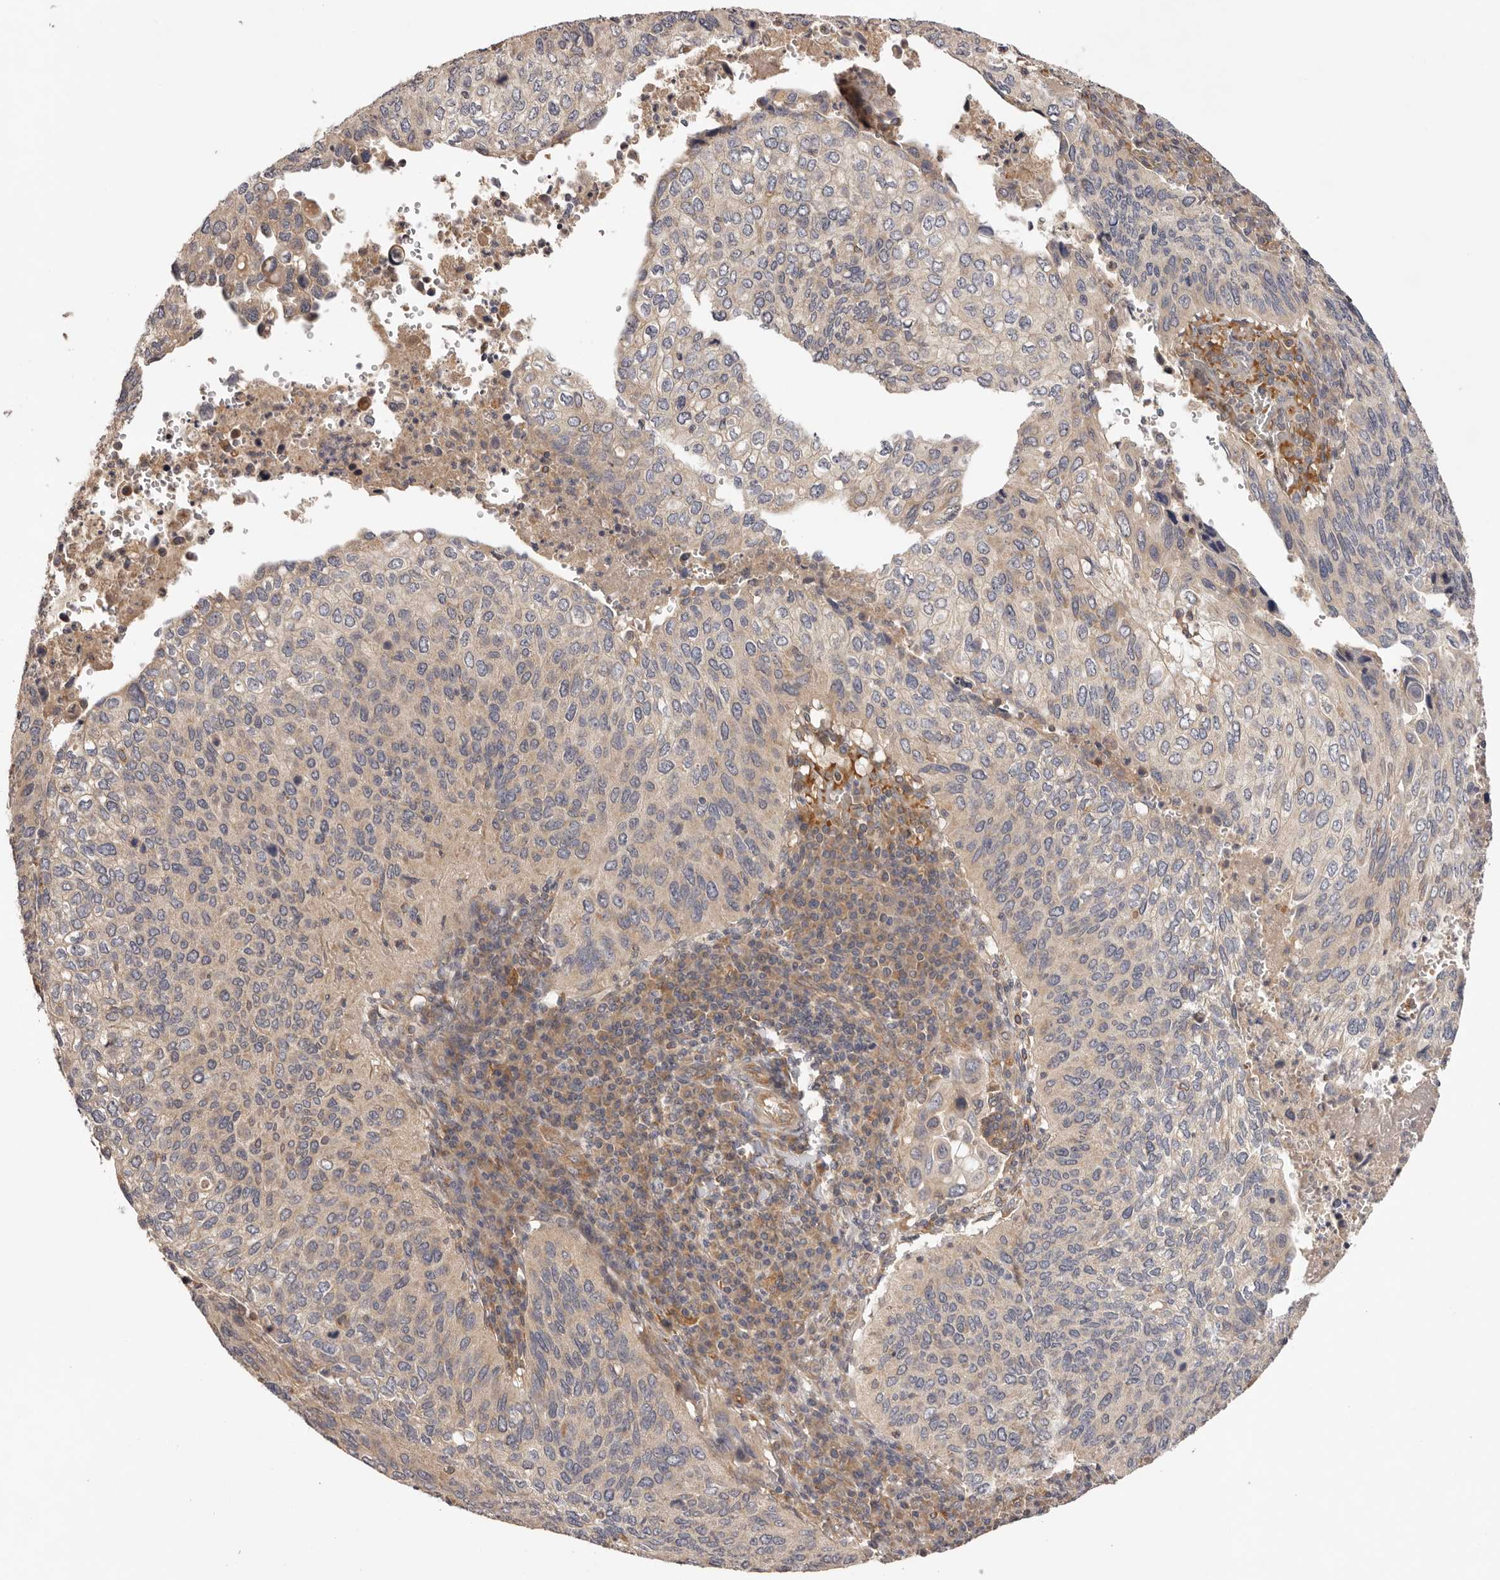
{"staining": {"intensity": "weak", "quantity": "<25%", "location": "cytoplasmic/membranous"}, "tissue": "cervical cancer", "cell_type": "Tumor cells", "image_type": "cancer", "snomed": [{"axis": "morphology", "description": "Squamous cell carcinoma, NOS"}, {"axis": "topography", "description": "Cervix"}], "caption": "High magnification brightfield microscopy of cervical squamous cell carcinoma stained with DAB (3,3'-diaminobenzidine) (brown) and counterstained with hematoxylin (blue): tumor cells show no significant staining.", "gene": "UBR2", "patient": {"sex": "female", "age": 38}}